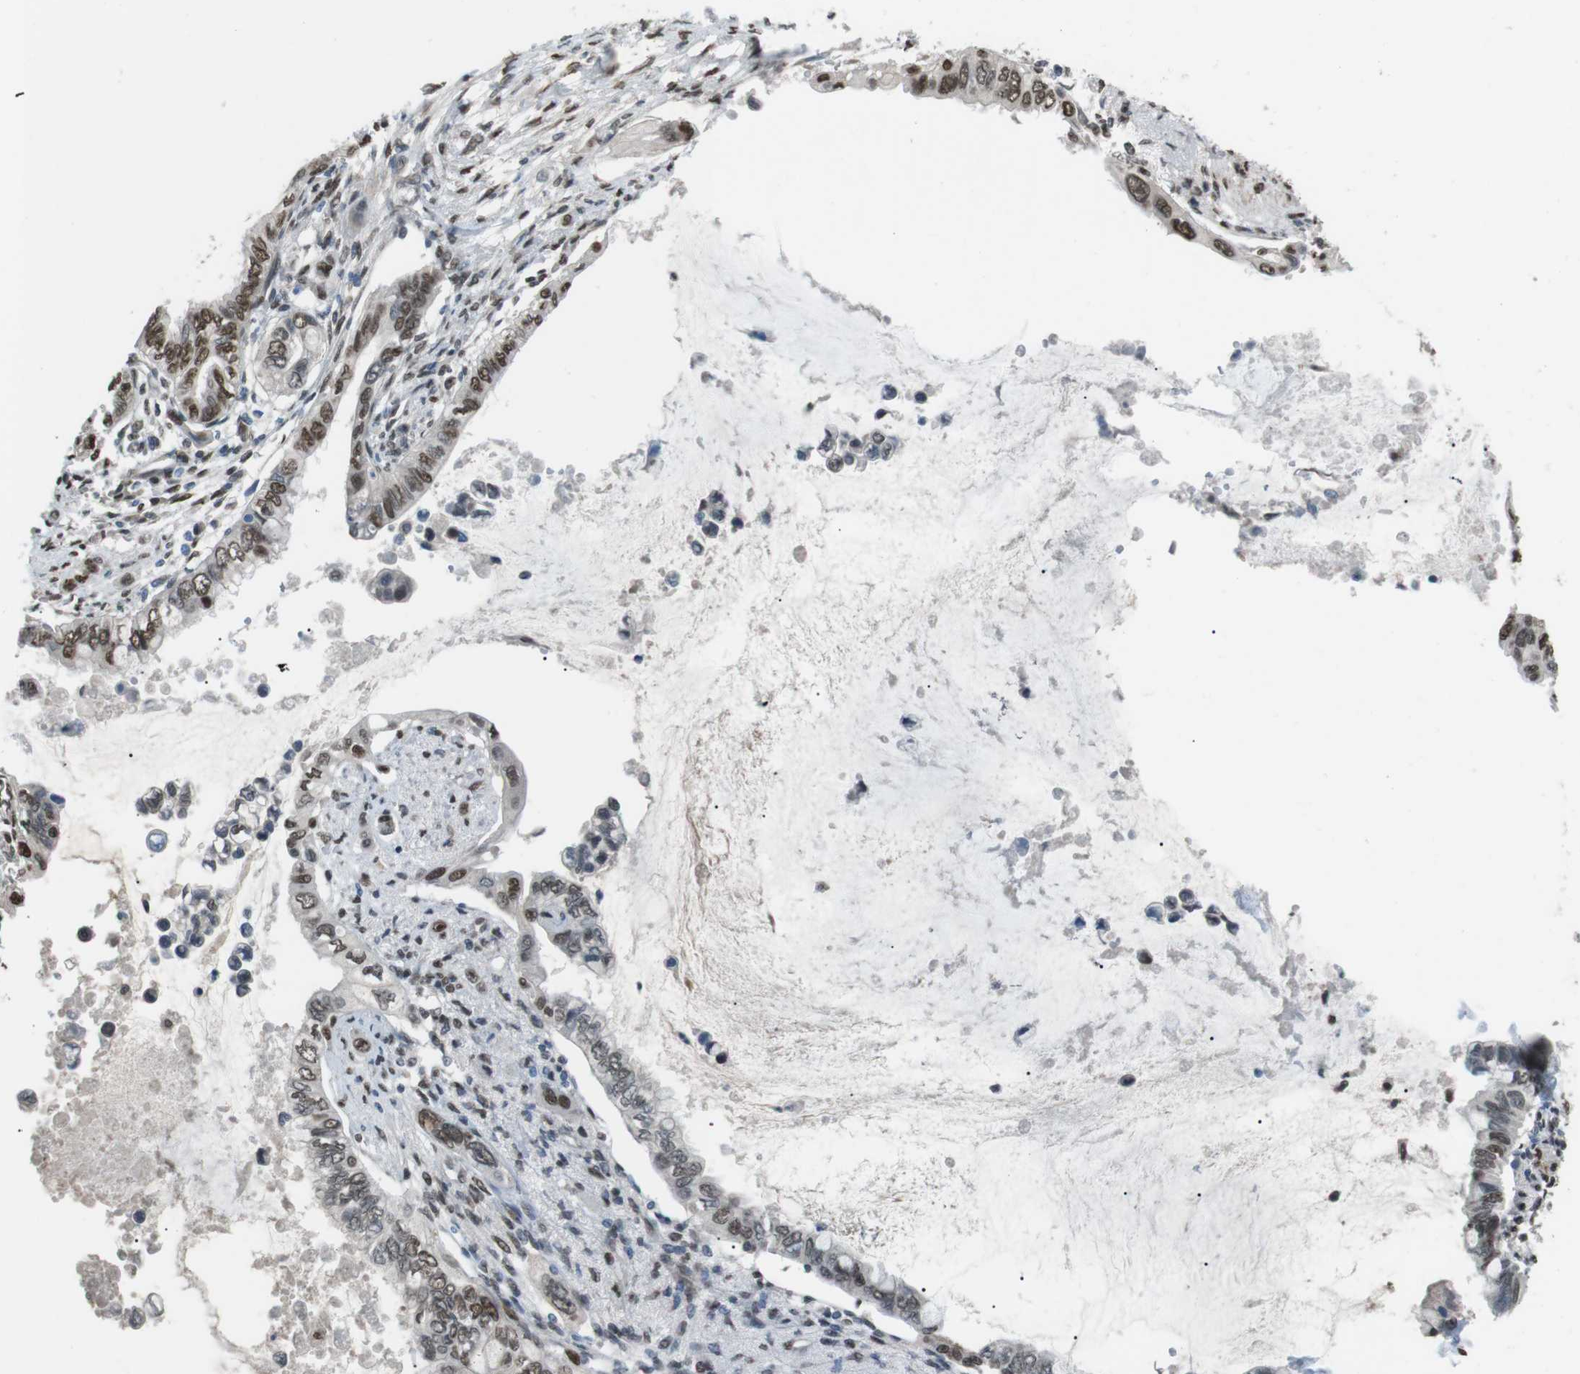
{"staining": {"intensity": "moderate", "quantity": ">75%", "location": "nuclear"}, "tissue": "pancreatic cancer", "cell_type": "Tumor cells", "image_type": "cancer", "snomed": [{"axis": "morphology", "description": "Adenocarcinoma, NOS"}, {"axis": "topography", "description": "Pancreas"}], "caption": "Pancreatic cancer (adenocarcinoma) was stained to show a protein in brown. There is medium levels of moderate nuclear positivity in approximately >75% of tumor cells.", "gene": "SRPK2", "patient": {"sex": "female", "age": 60}}